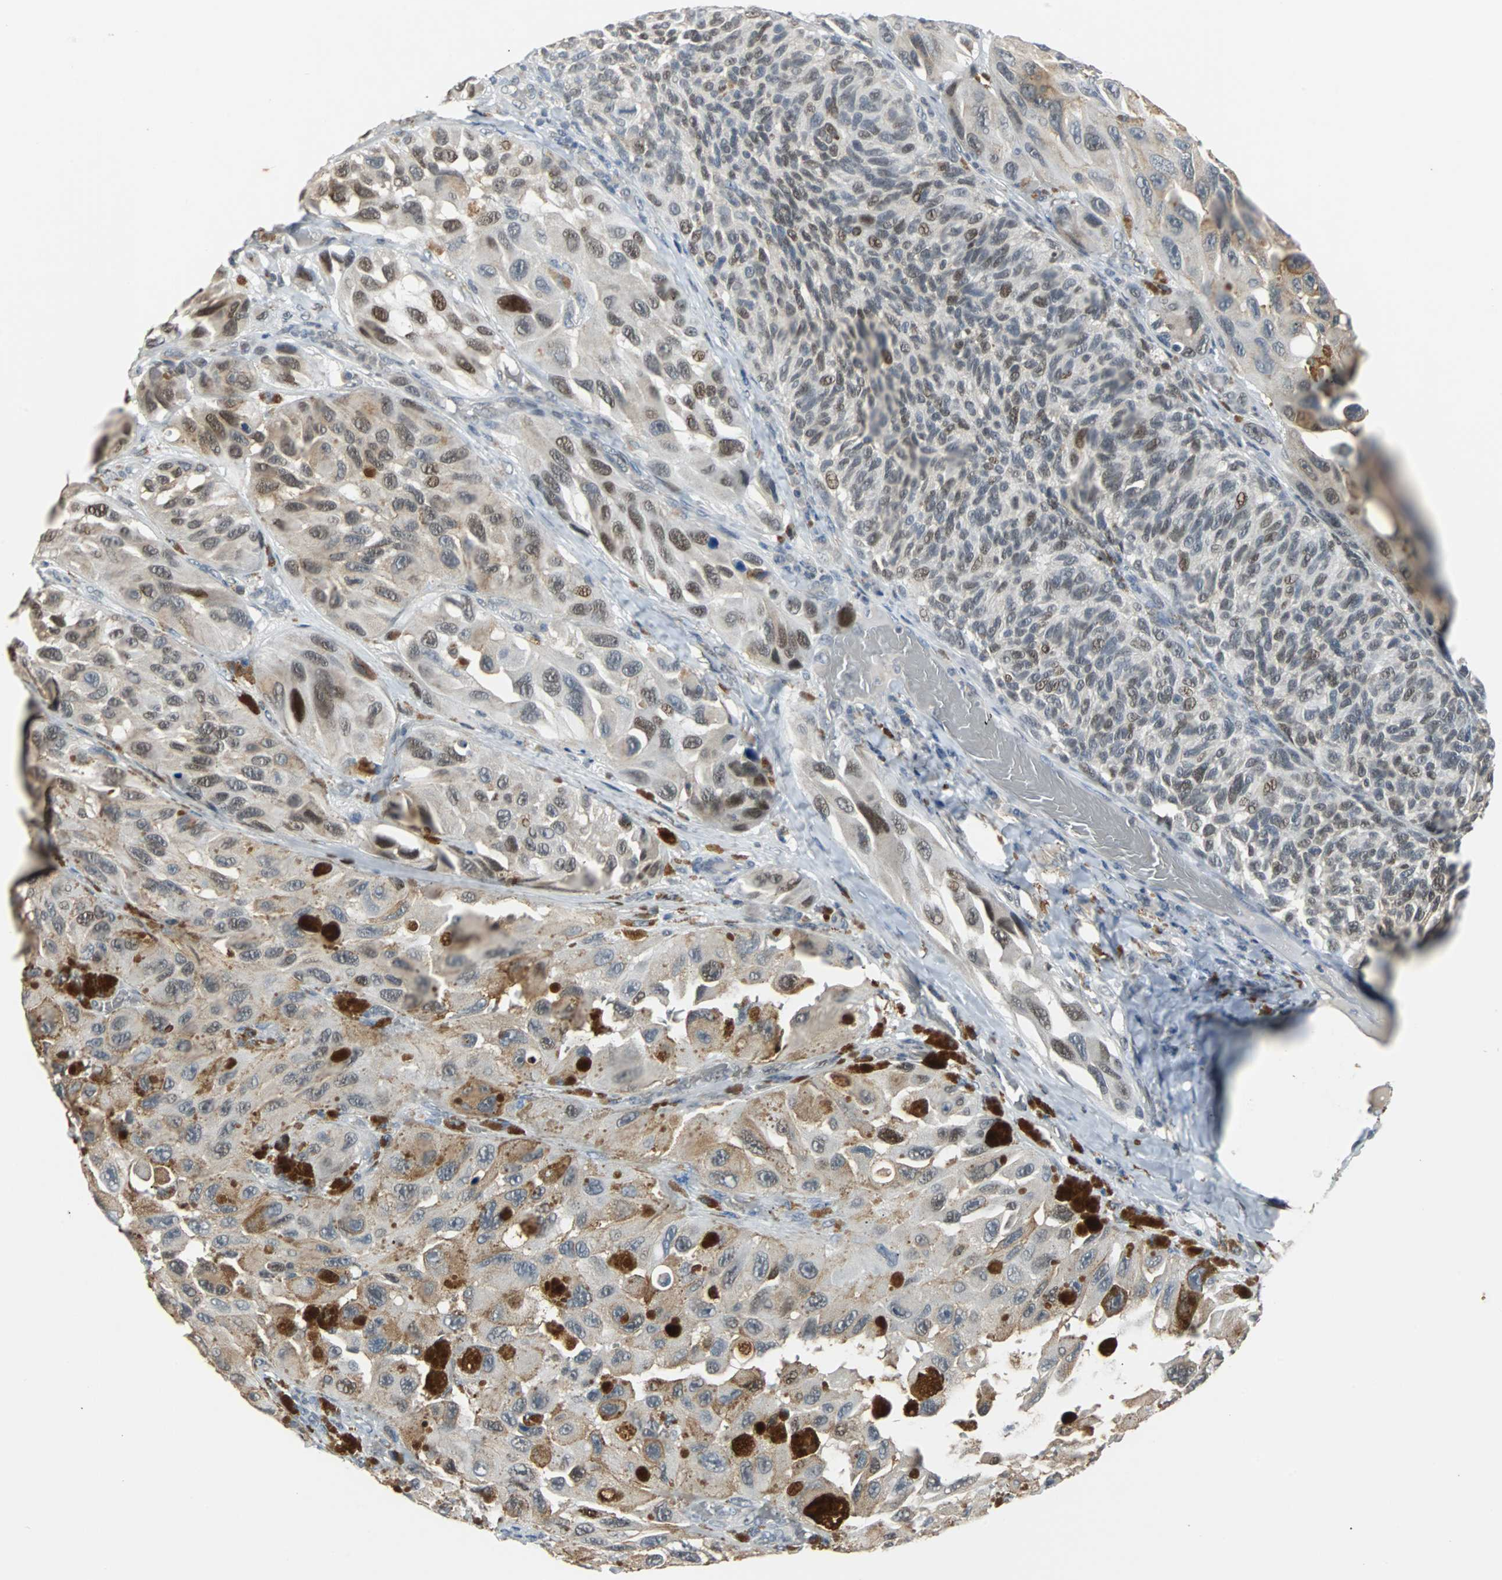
{"staining": {"intensity": "moderate", "quantity": "25%-75%", "location": "cytoplasmic/membranous,nuclear"}, "tissue": "melanoma", "cell_type": "Tumor cells", "image_type": "cancer", "snomed": [{"axis": "morphology", "description": "Malignant melanoma, NOS"}, {"axis": "topography", "description": "Skin"}], "caption": "A high-resolution micrograph shows IHC staining of melanoma, which reveals moderate cytoplasmic/membranous and nuclear staining in about 25%-75% of tumor cells.", "gene": "HLX", "patient": {"sex": "female", "age": 73}}